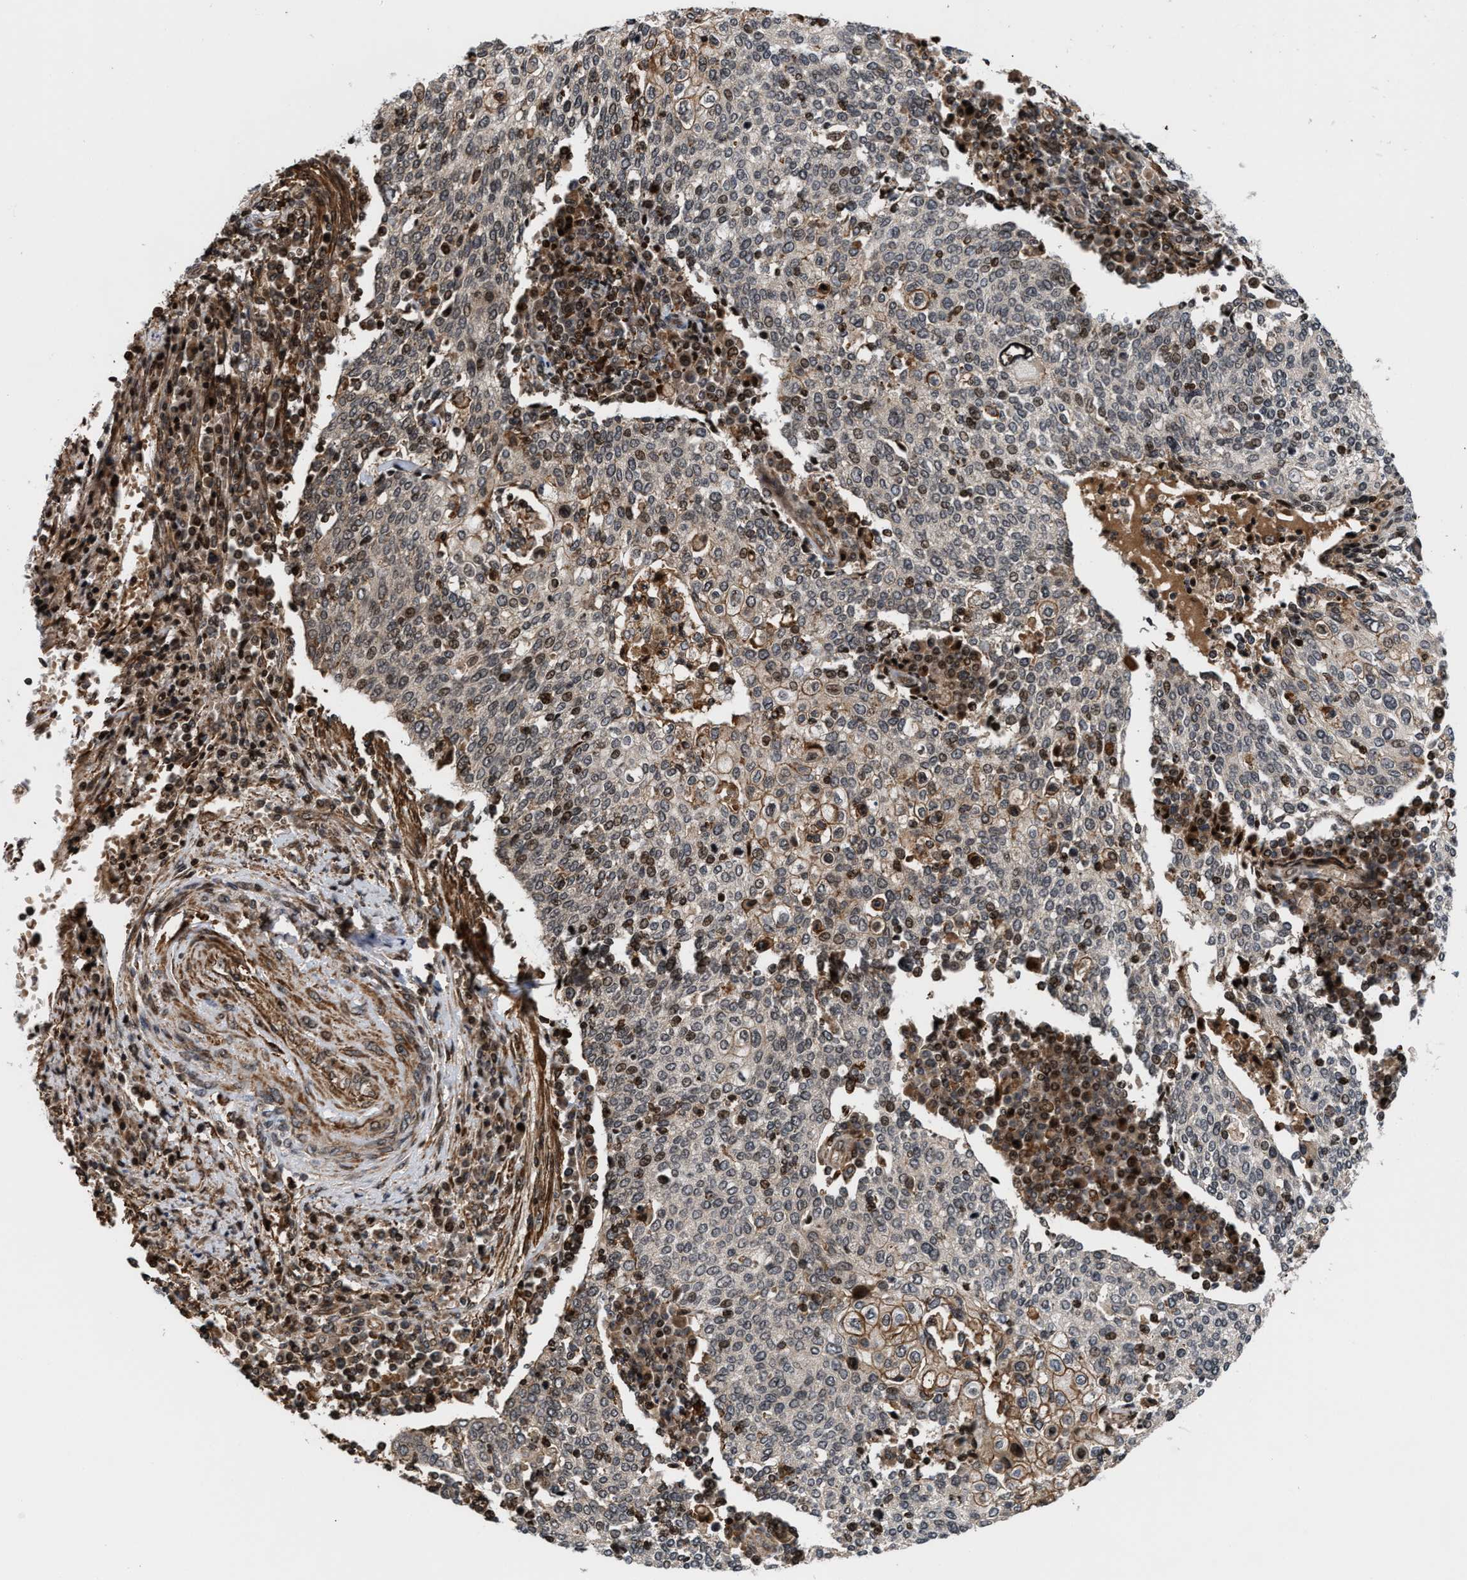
{"staining": {"intensity": "moderate", "quantity": "<25%", "location": "nuclear"}, "tissue": "cervical cancer", "cell_type": "Tumor cells", "image_type": "cancer", "snomed": [{"axis": "morphology", "description": "Squamous cell carcinoma, NOS"}, {"axis": "topography", "description": "Cervix"}], "caption": "A low amount of moderate nuclear positivity is present in approximately <25% of tumor cells in cervical cancer tissue.", "gene": "STAU2", "patient": {"sex": "female", "age": 40}}